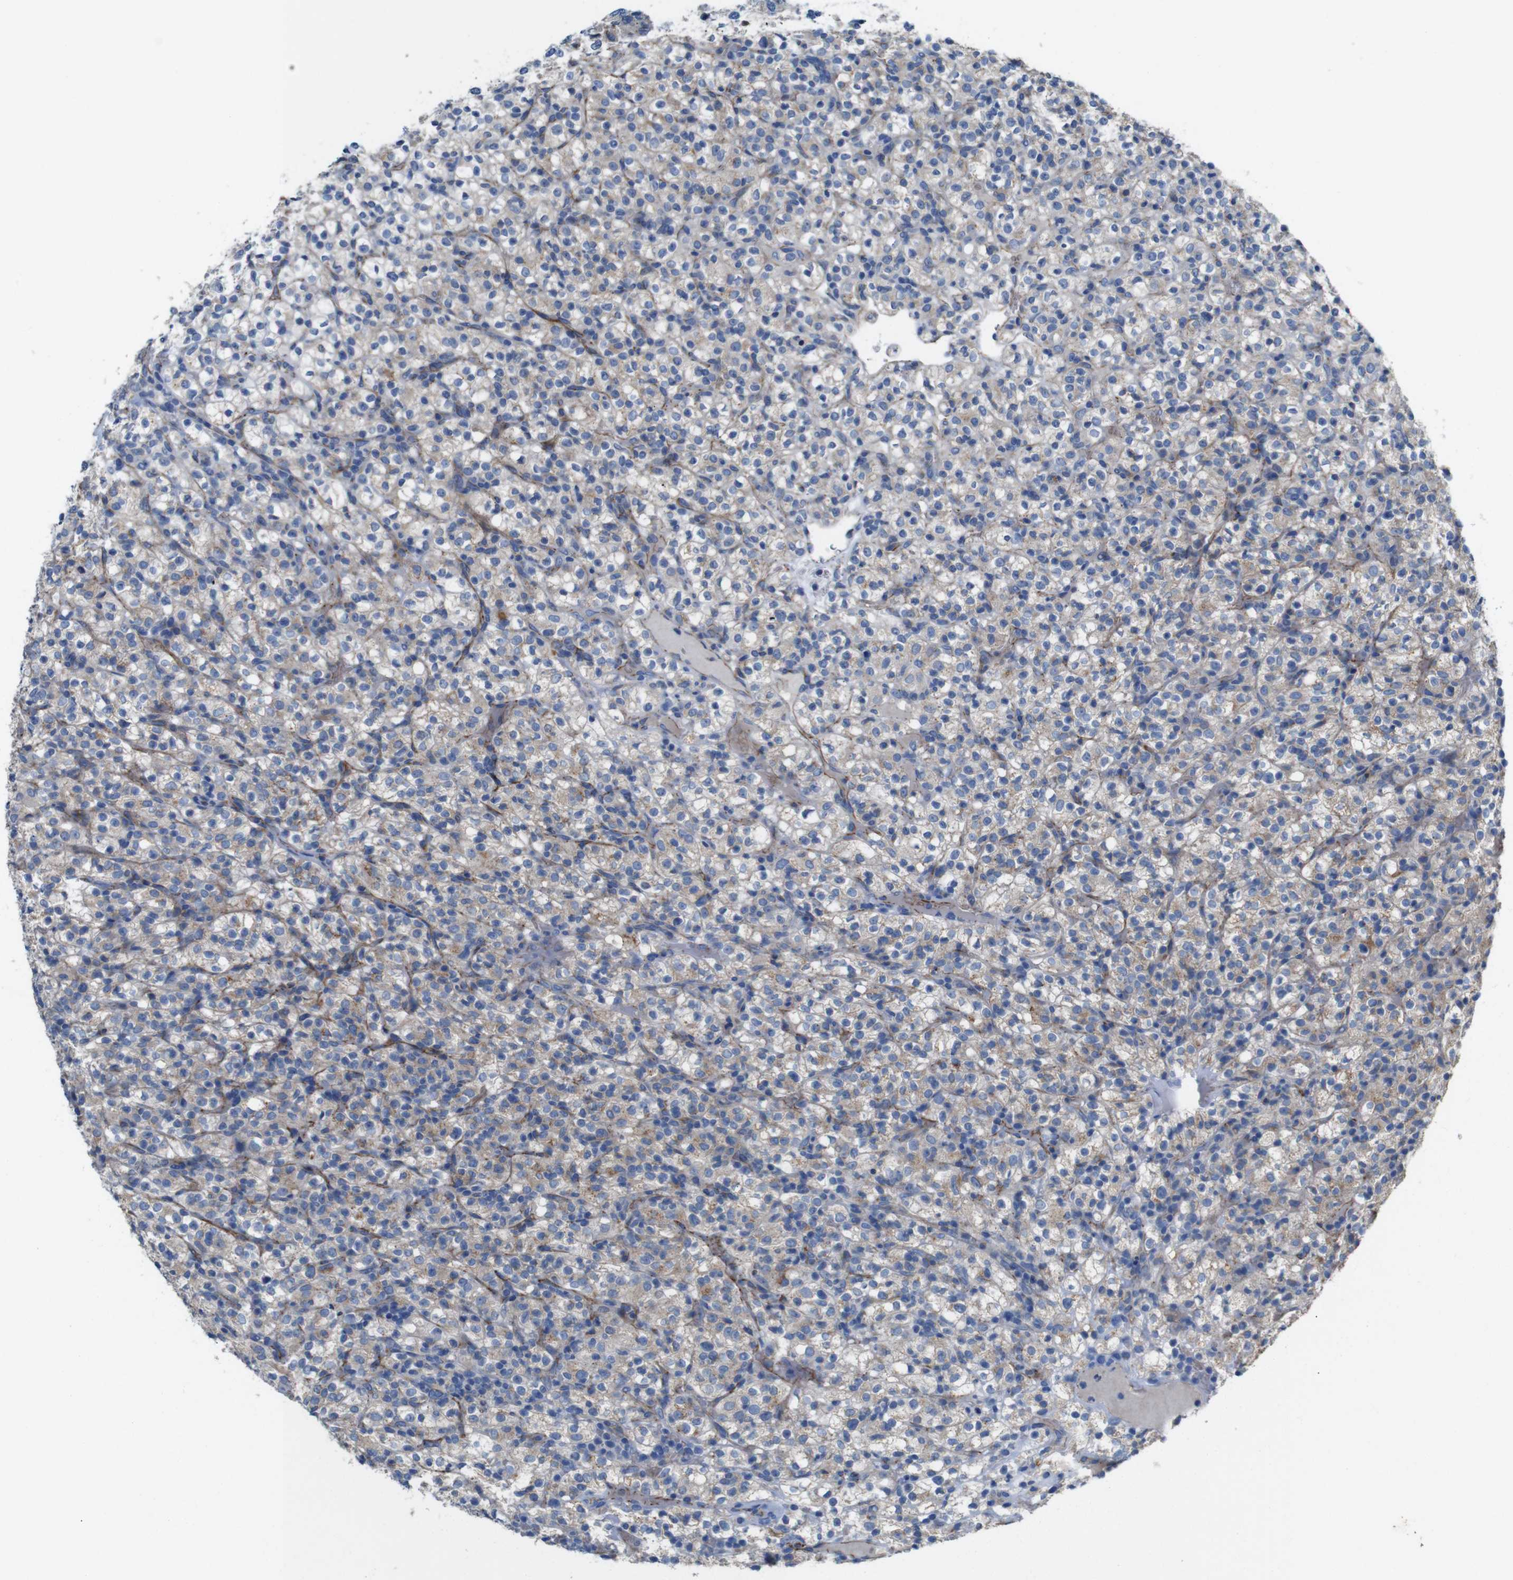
{"staining": {"intensity": "weak", "quantity": "<25%", "location": "cytoplasmic/membranous"}, "tissue": "renal cancer", "cell_type": "Tumor cells", "image_type": "cancer", "snomed": [{"axis": "morphology", "description": "Normal tissue, NOS"}, {"axis": "morphology", "description": "Adenocarcinoma, NOS"}, {"axis": "topography", "description": "Kidney"}], "caption": "Tumor cells show no significant expression in adenocarcinoma (renal).", "gene": "NHLRC3", "patient": {"sex": "female", "age": 72}}